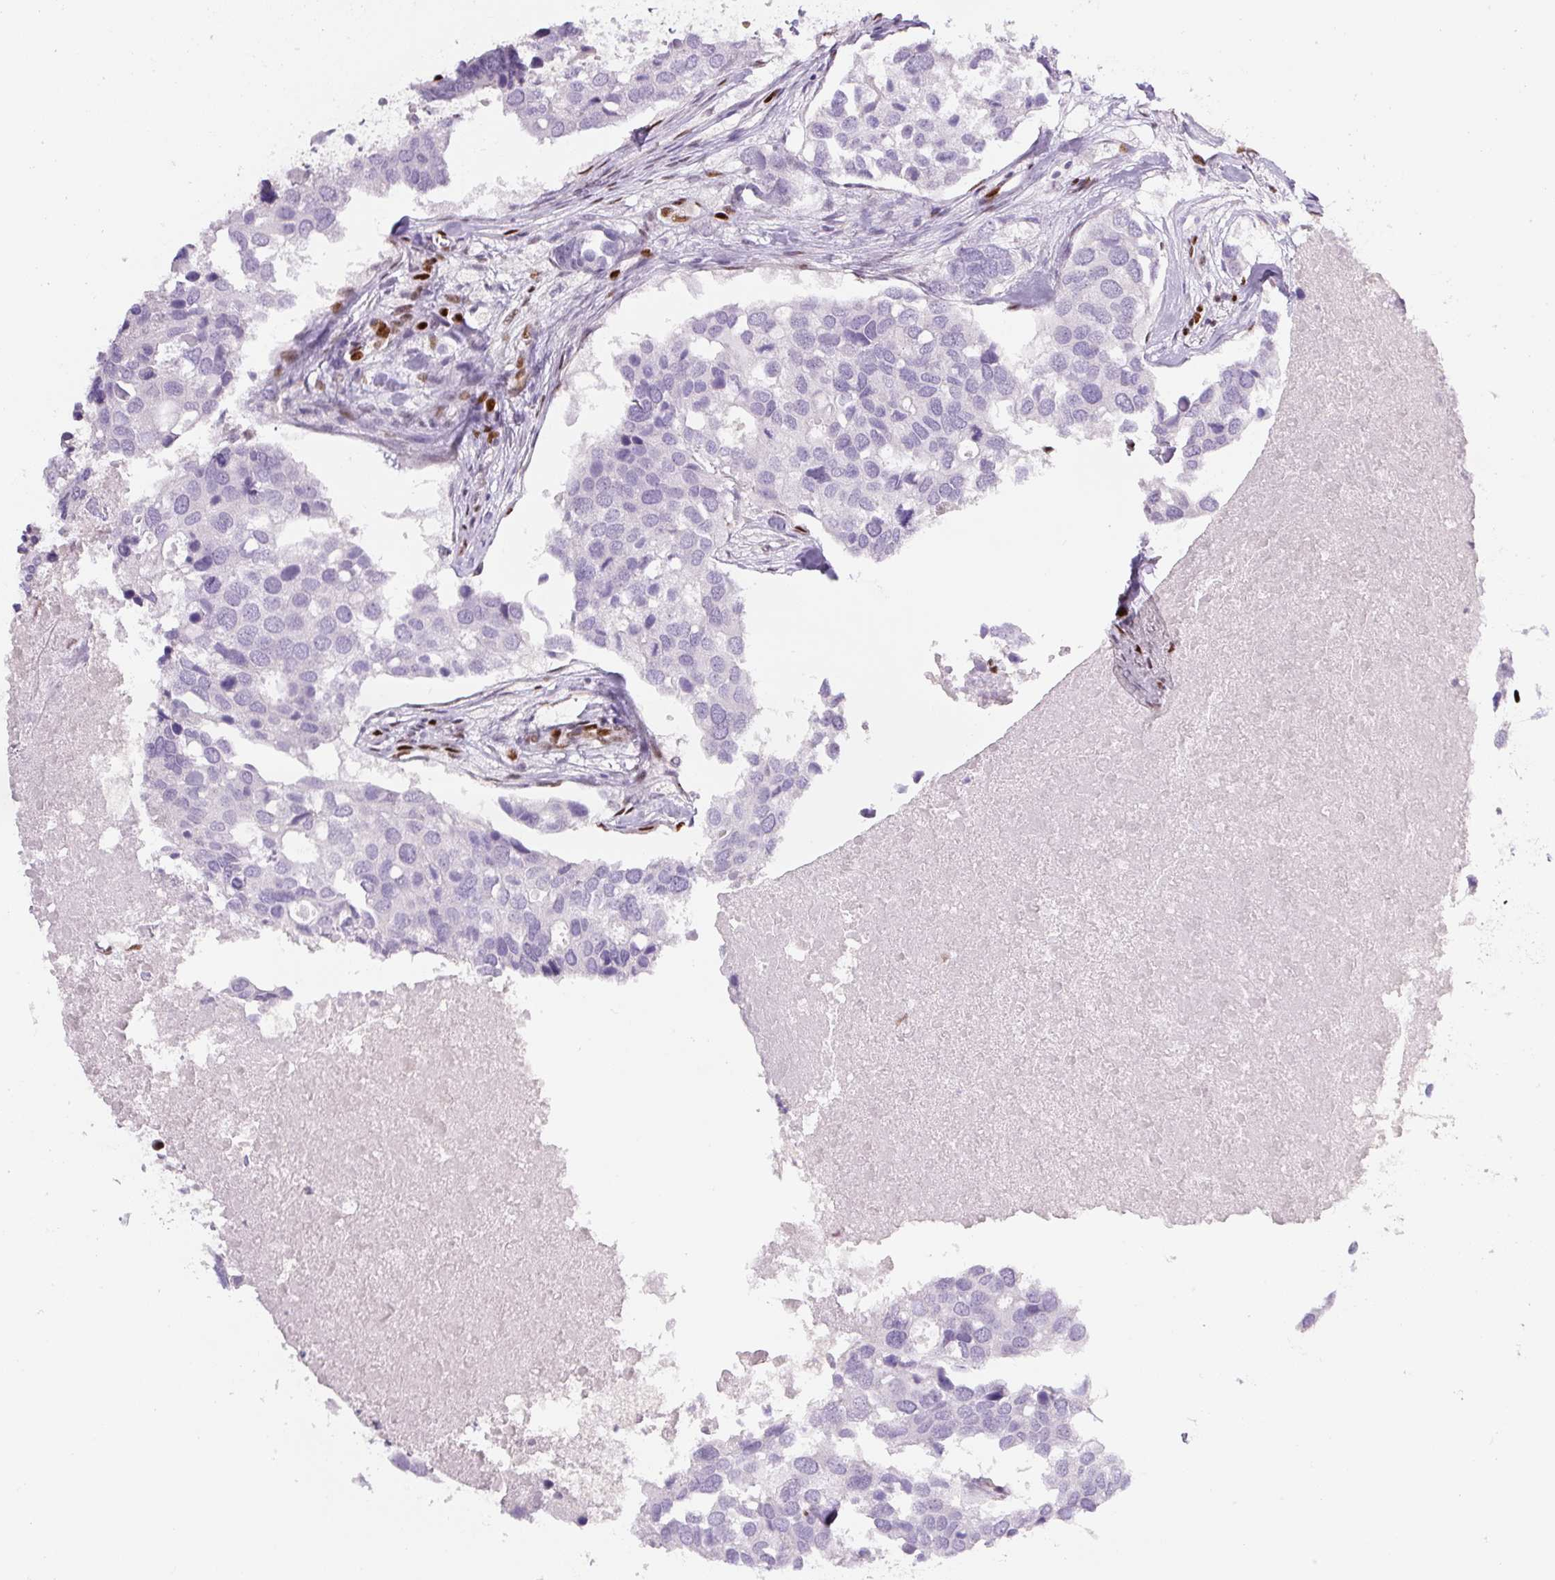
{"staining": {"intensity": "negative", "quantity": "none", "location": "none"}, "tissue": "breast cancer", "cell_type": "Tumor cells", "image_type": "cancer", "snomed": [{"axis": "morphology", "description": "Duct carcinoma"}, {"axis": "topography", "description": "Breast"}], "caption": "This is an IHC histopathology image of breast invasive ductal carcinoma. There is no expression in tumor cells.", "gene": "ZEB1", "patient": {"sex": "female", "age": 83}}